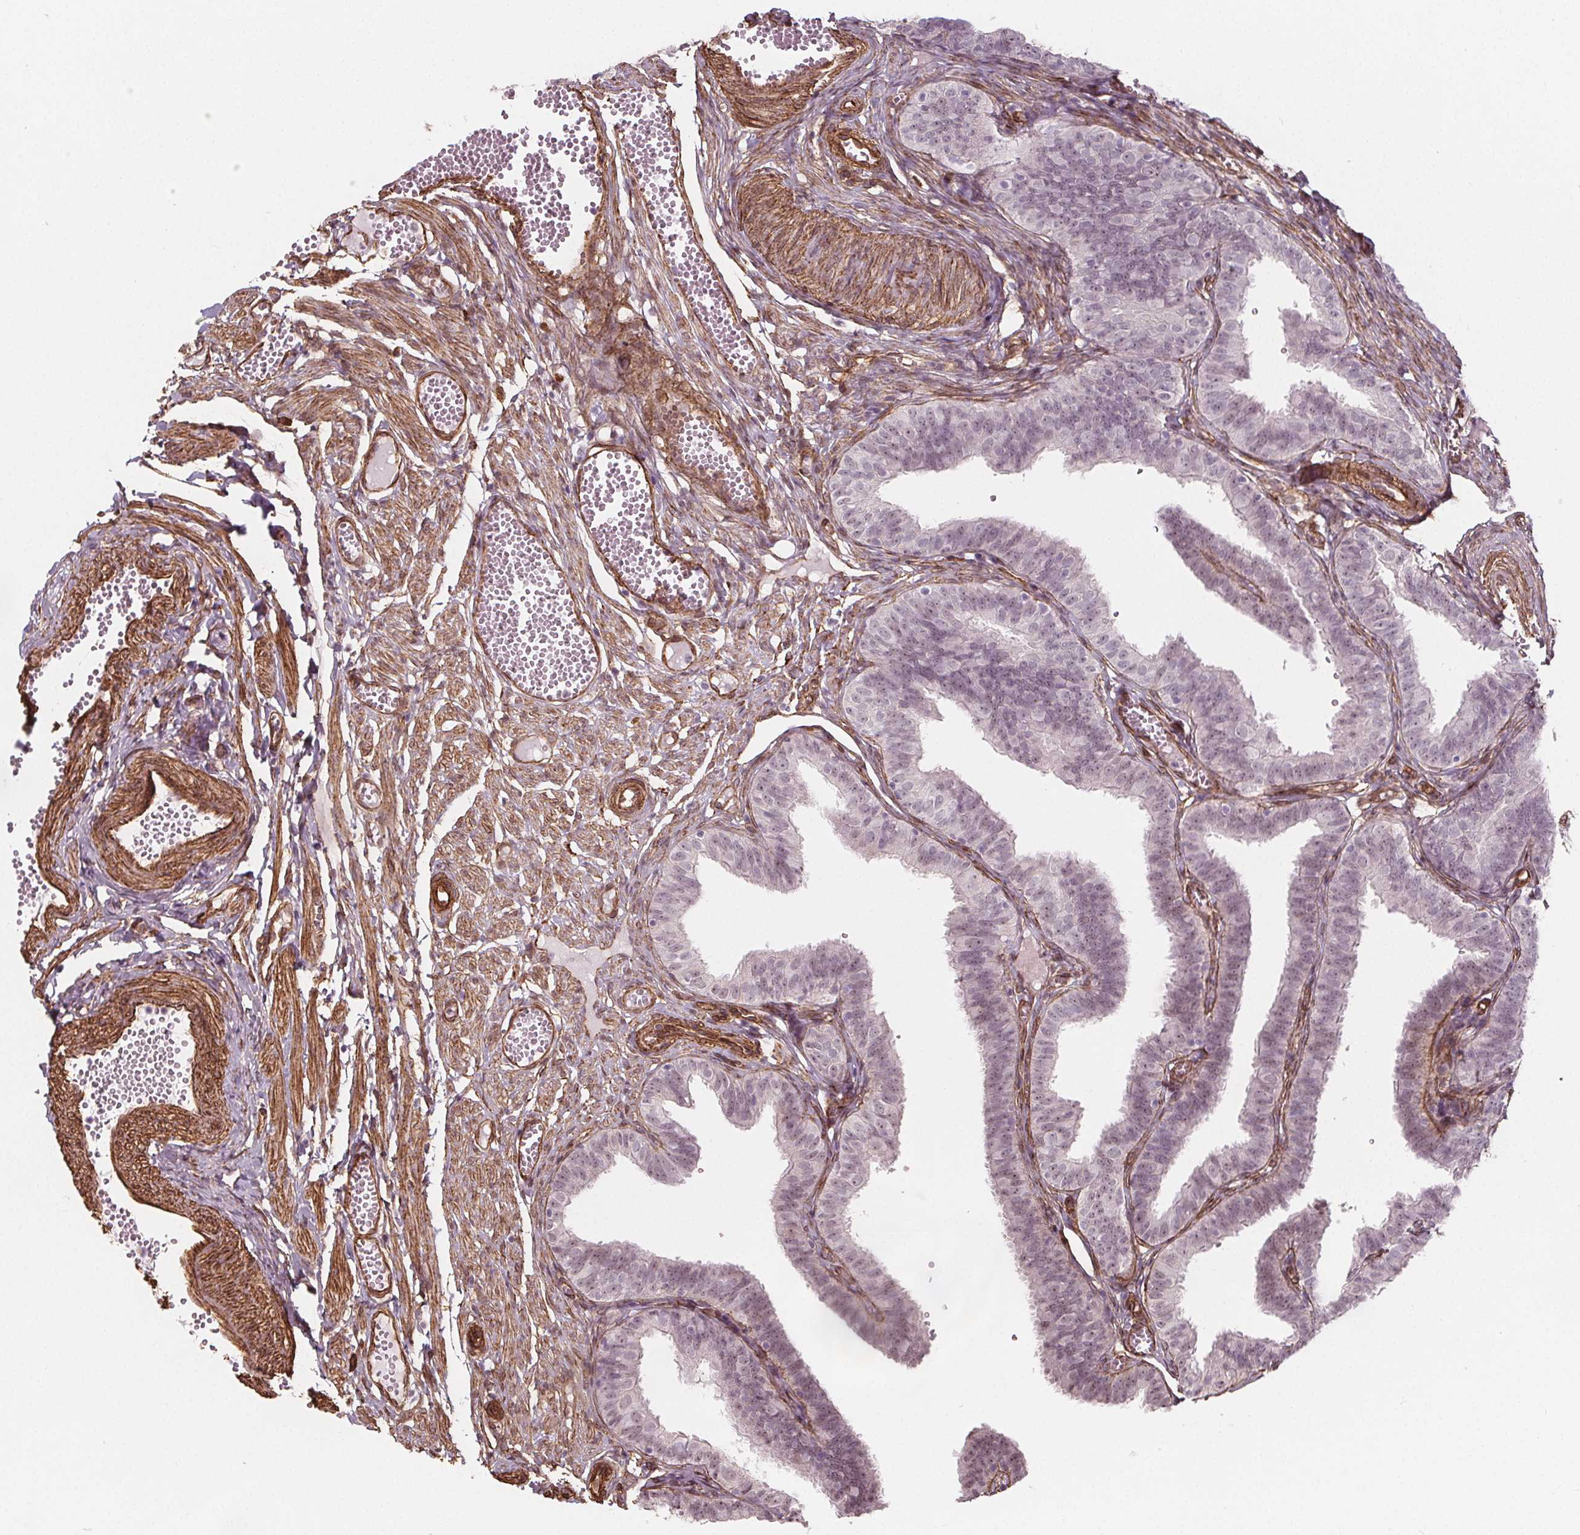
{"staining": {"intensity": "weak", "quantity": "<25%", "location": "nuclear"}, "tissue": "fallopian tube", "cell_type": "Glandular cells", "image_type": "normal", "snomed": [{"axis": "morphology", "description": "Normal tissue, NOS"}, {"axis": "topography", "description": "Fallopian tube"}], "caption": "This is a histopathology image of immunohistochemistry (IHC) staining of normal fallopian tube, which shows no positivity in glandular cells. (Immunohistochemistry (ihc), brightfield microscopy, high magnification).", "gene": "HAS1", "patient": {"sex": "female", "age": 25}}